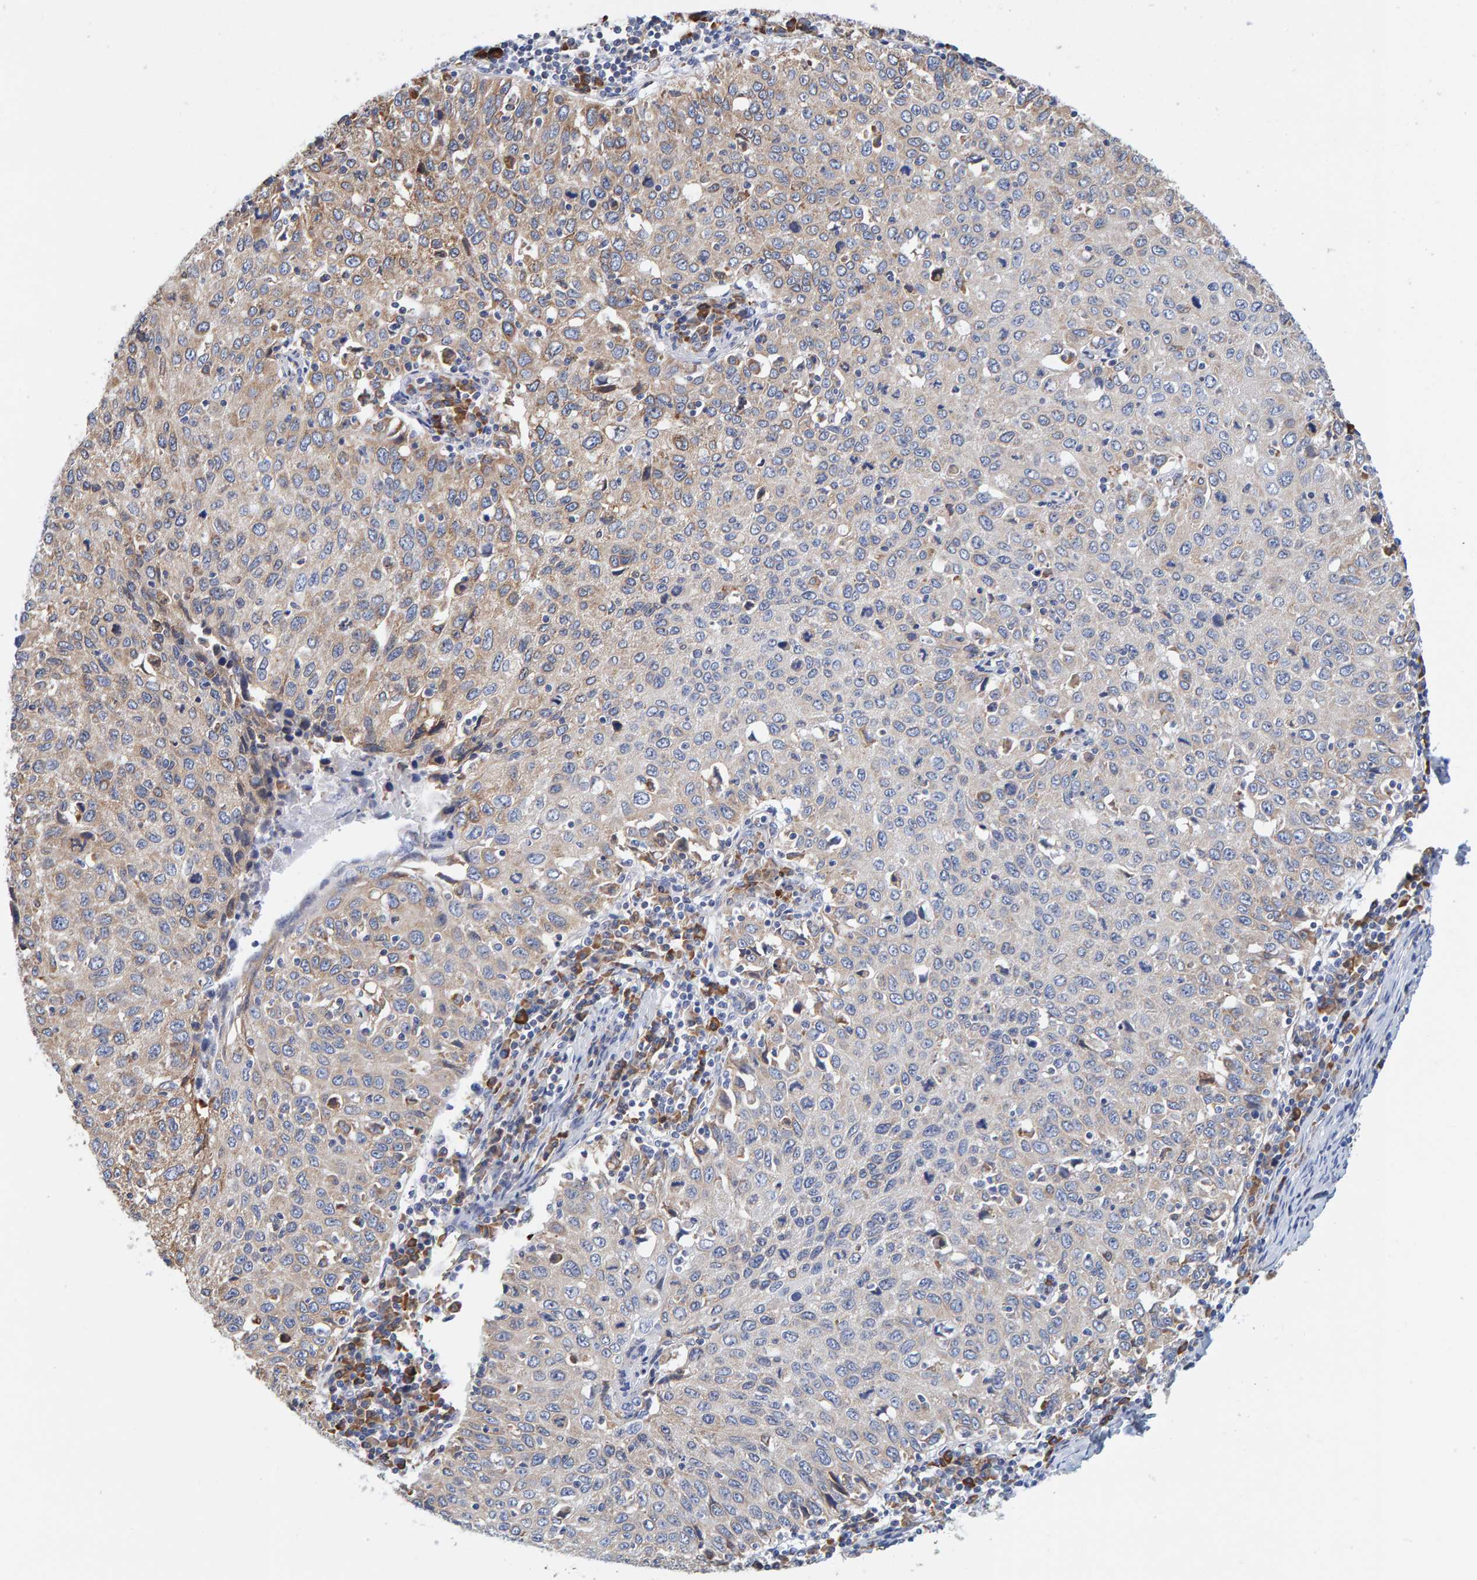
{"staining": {"intensity": "moderate", "quantity": "25%-75%", "location": "cytoplasmic/membranous"}, "tissue": "cervical cancer", "cell_type": "Tumor cells", "image_type": "cancer", "snomed": [{"axis": "morphology", "description": "Squamous cell carcinoma, NOS"}, {"axis": "topography", "description": "Cervix"}], "caption": "Human cervical cancer stained with a protein marker demonstrates moderate staining in tumor cells.", "gene": "SGPL1", "patient": {"sex": "female", "age": 53}}